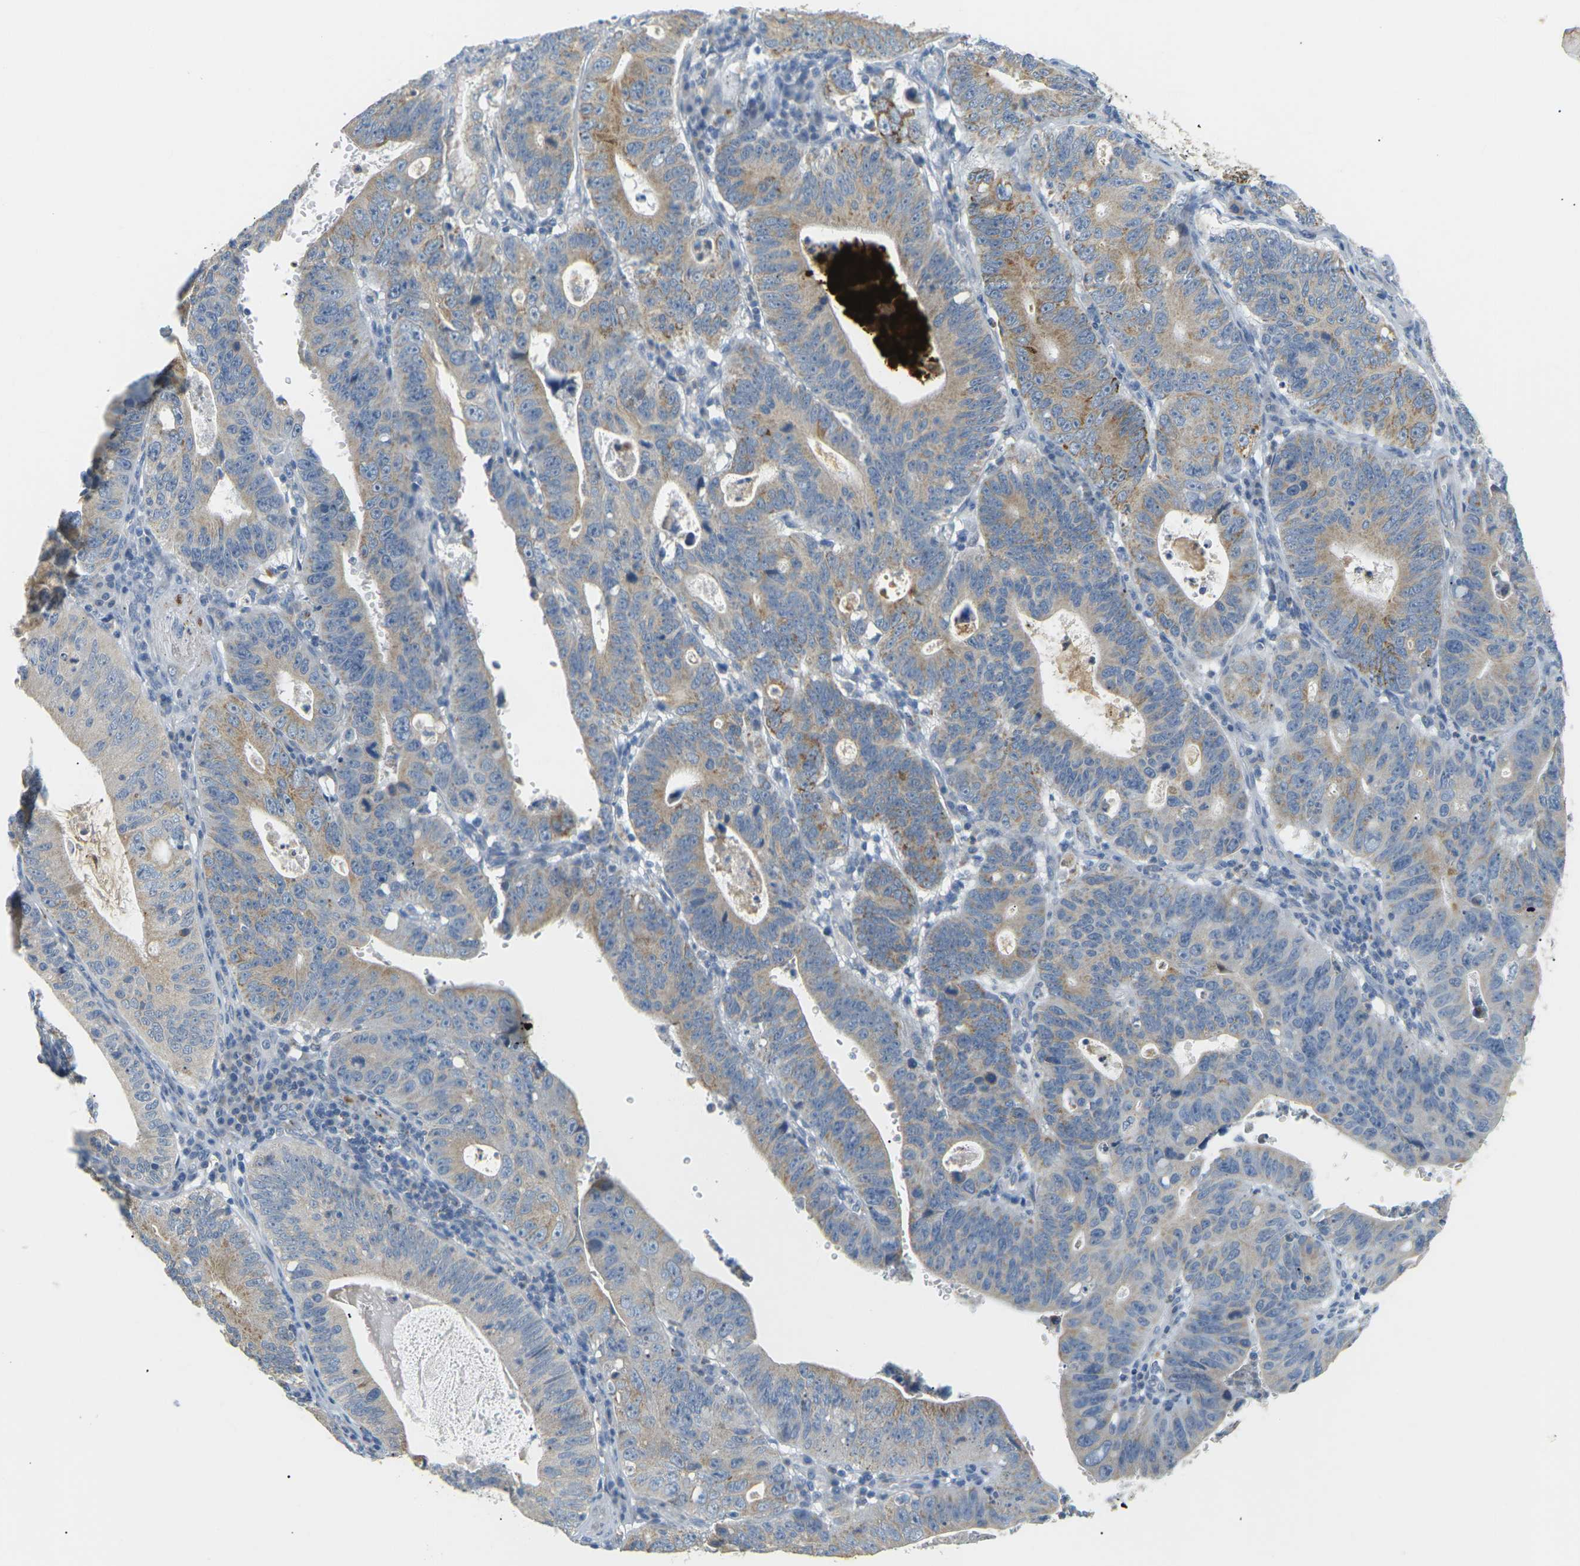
{"staining": {"intensity": "moderate", "quantity": "25%-75%", "location": "cytoplasmic/membranous"}, "tissue": "stomach cancer", "cell_type": "Tumor cells", "image_type": "cancer", "snomed": [{"axis": "morphology", "description": "Adenocarcinoma, NOS"}, {"axis": "topography", "description": "Stomach"}], "caption": "IHC histopathology image of neoplastic tissue: human adenocarcinoma (stomach) stained using immunohistochemistry (IHC) exhibits medium levels of moderate protein expression localized specifically in the cytoplasmic/membranous of tumor cells, appearing as a cytoplasmic/membranous brown color.", "gene": "CD300E", "patient": {"sex": "male", "age": 59}}